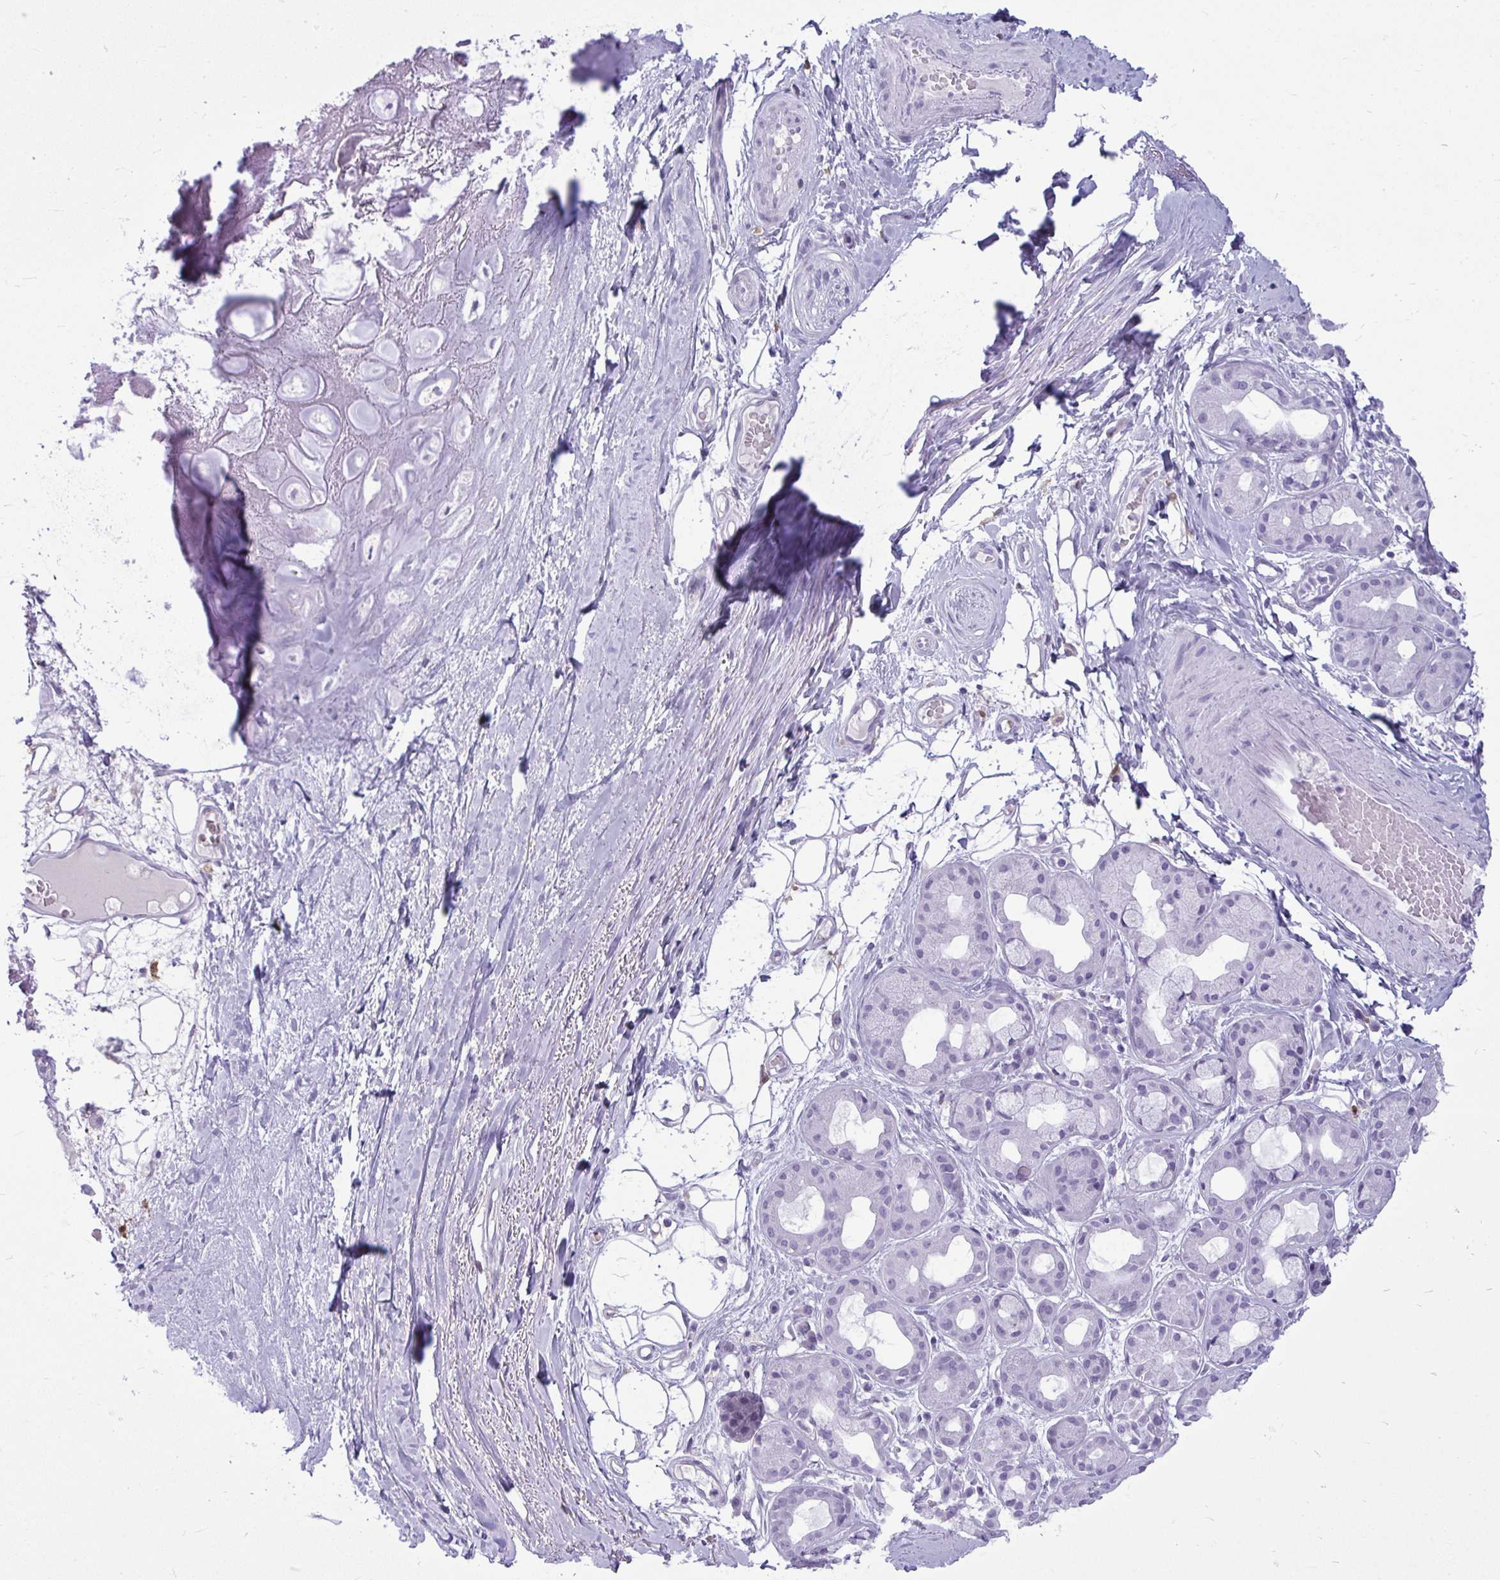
{"staining": {"intensity": "negative", "quantity": "none", "location": "none"}, "tissue": "adipose tissue", "cell_type": "Adipocytes", "image_type": "normal", "snomed": [{"axis": "morphology", "description": "Normal tissue, NOS"}, {"axis": "topography", "description": "Lymph node"}, {"axis": "topography", "description": "Cartilage tissue"}, {"axis": "topography", "description": "Nasopharynx"}], "caption": "Protein analysis of normal adipose tissue shows no significant staining in adipocytes.", "gene": "ANKRD60", "patient": {"sex": "male", "age": 63}}